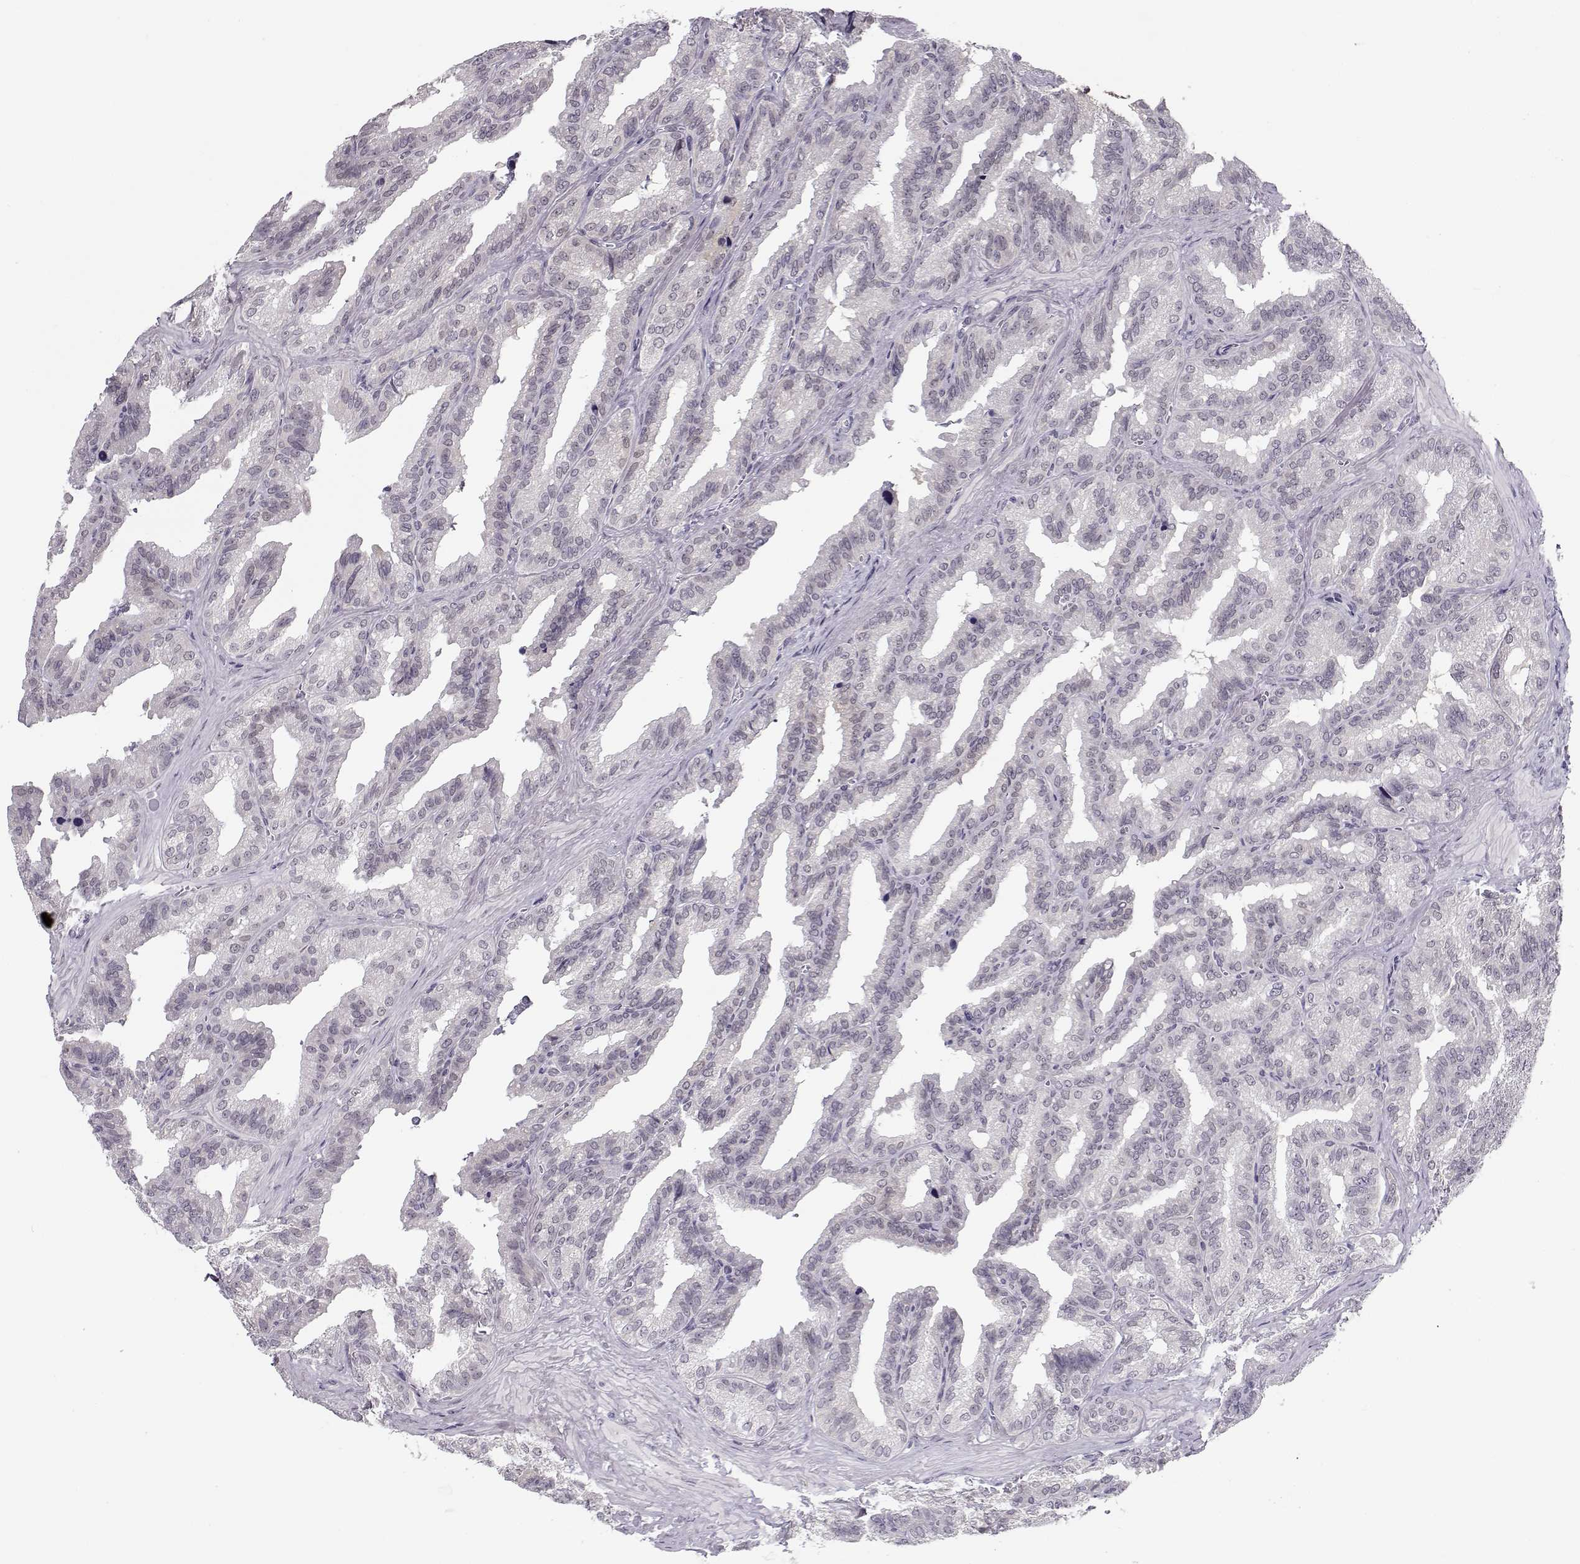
{"staining": {"intensity": "negative", "quantity": "none", "location": "none"}, "tissue": "seminal vesicle", "cell_type": "Glandular cells", "image_type": "normal", "snomed": [{"axis": "morphology", "description": "Normal tissue, NOS"}, {"axis": "topography", "description": "Seminal veicle"}], "caption": "DAB (3,3'-diaminobenzidine) immunohistochemical staining of benign human seminal vesicle shows no significant expression in glandular cells. The staining is performed using DAB brown chromogen with nuclei counter-stained in using hematoxylin.", "gene": "C16orf86", "patient": {"sex": "male", "age": 37}}